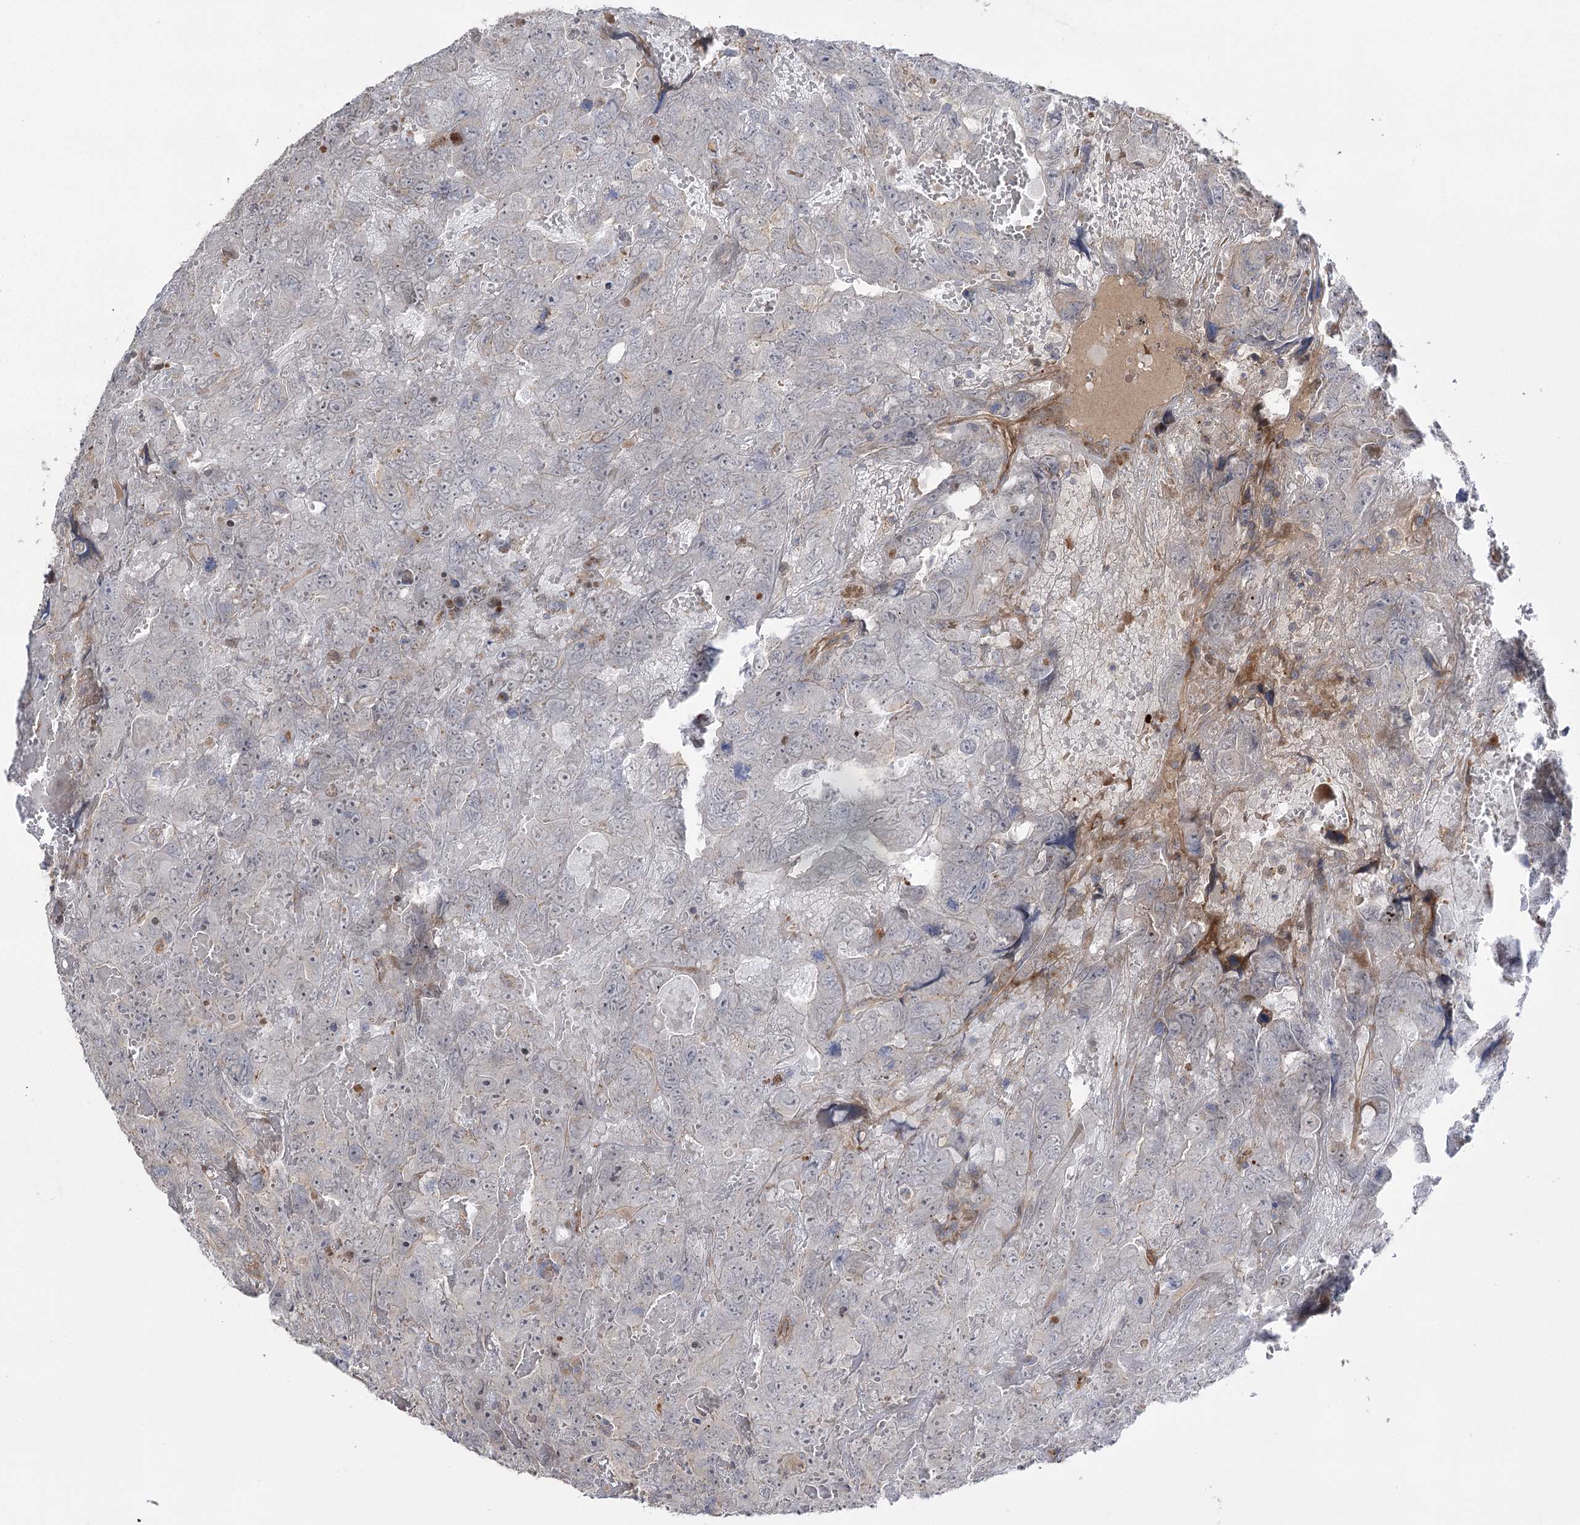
{"staining": {"intensity": "negative", "quantity": "none", "location": "none"}, "tissue": "testis cancer", "cell_type": "Tumor cells", "image_type": "cancer", "snomed": [{"axis": "morphology", "description": "Carcinoma, Embryonal, NOS"}, {"axis": "topography", "description": "Testis"}], "caption": "Tumor cells show no significant staining in testis cancer.", "gene": "KCNN2", "patient": {"sex": "male", "age": 45}}